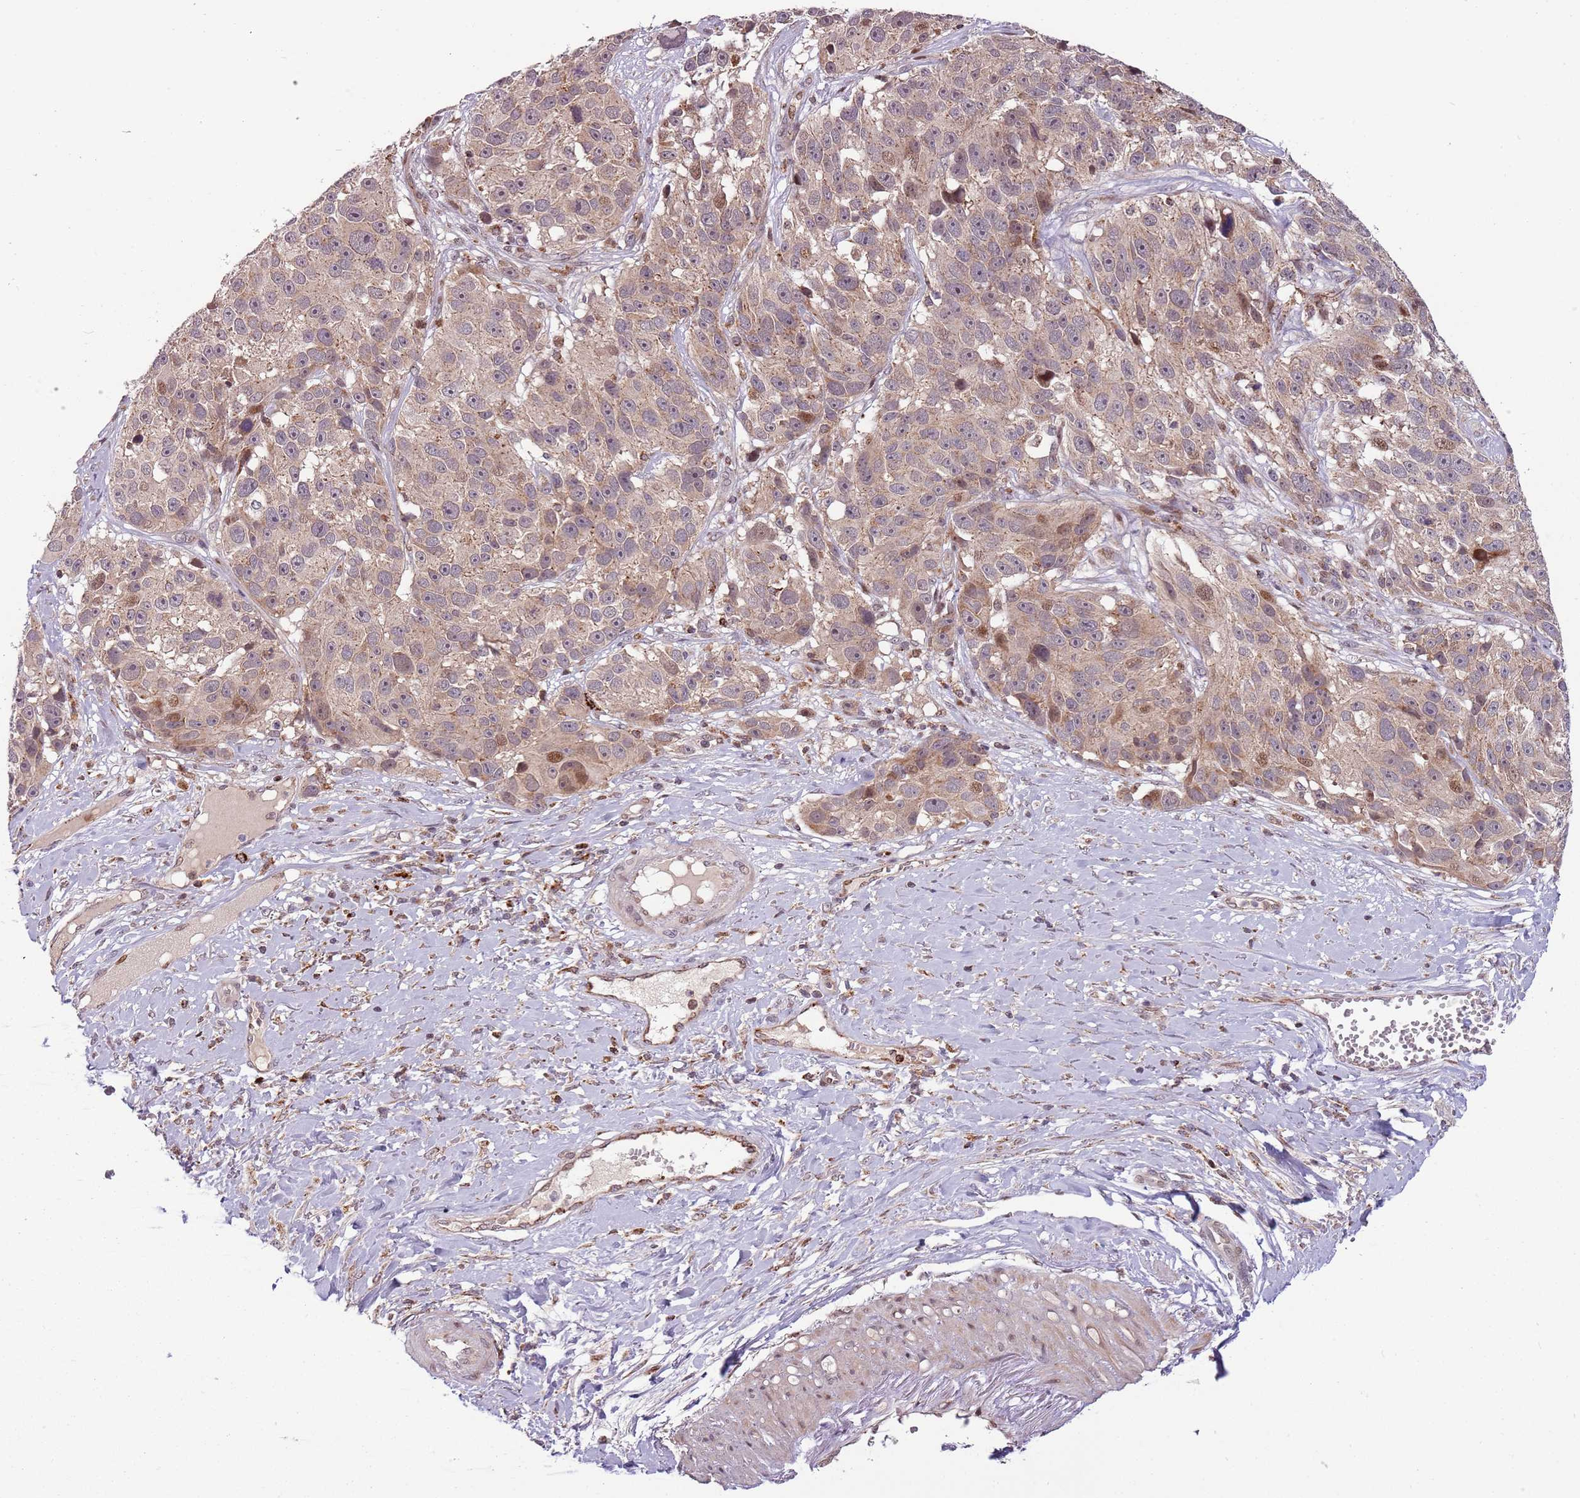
{"staining": {"intensity": "moderate", "quantity": "<25%", "location": "nuclear"}, "tissue": "melanoma", "cell_type": "Tumor cells", "image_type": "cancer", "snomed": [{"axis": "morphology", "description": "Malignant melanoma, NOS"}, {"axis": "topography", "description": "Skin"}], "caption": "IHC (DAB) staining of human malignant melanoma reveals moderate nuclear protein expression in about <25% of tumor cells.", "gene": "ULK3", "patient": {"sex": "male", "age": 84}}